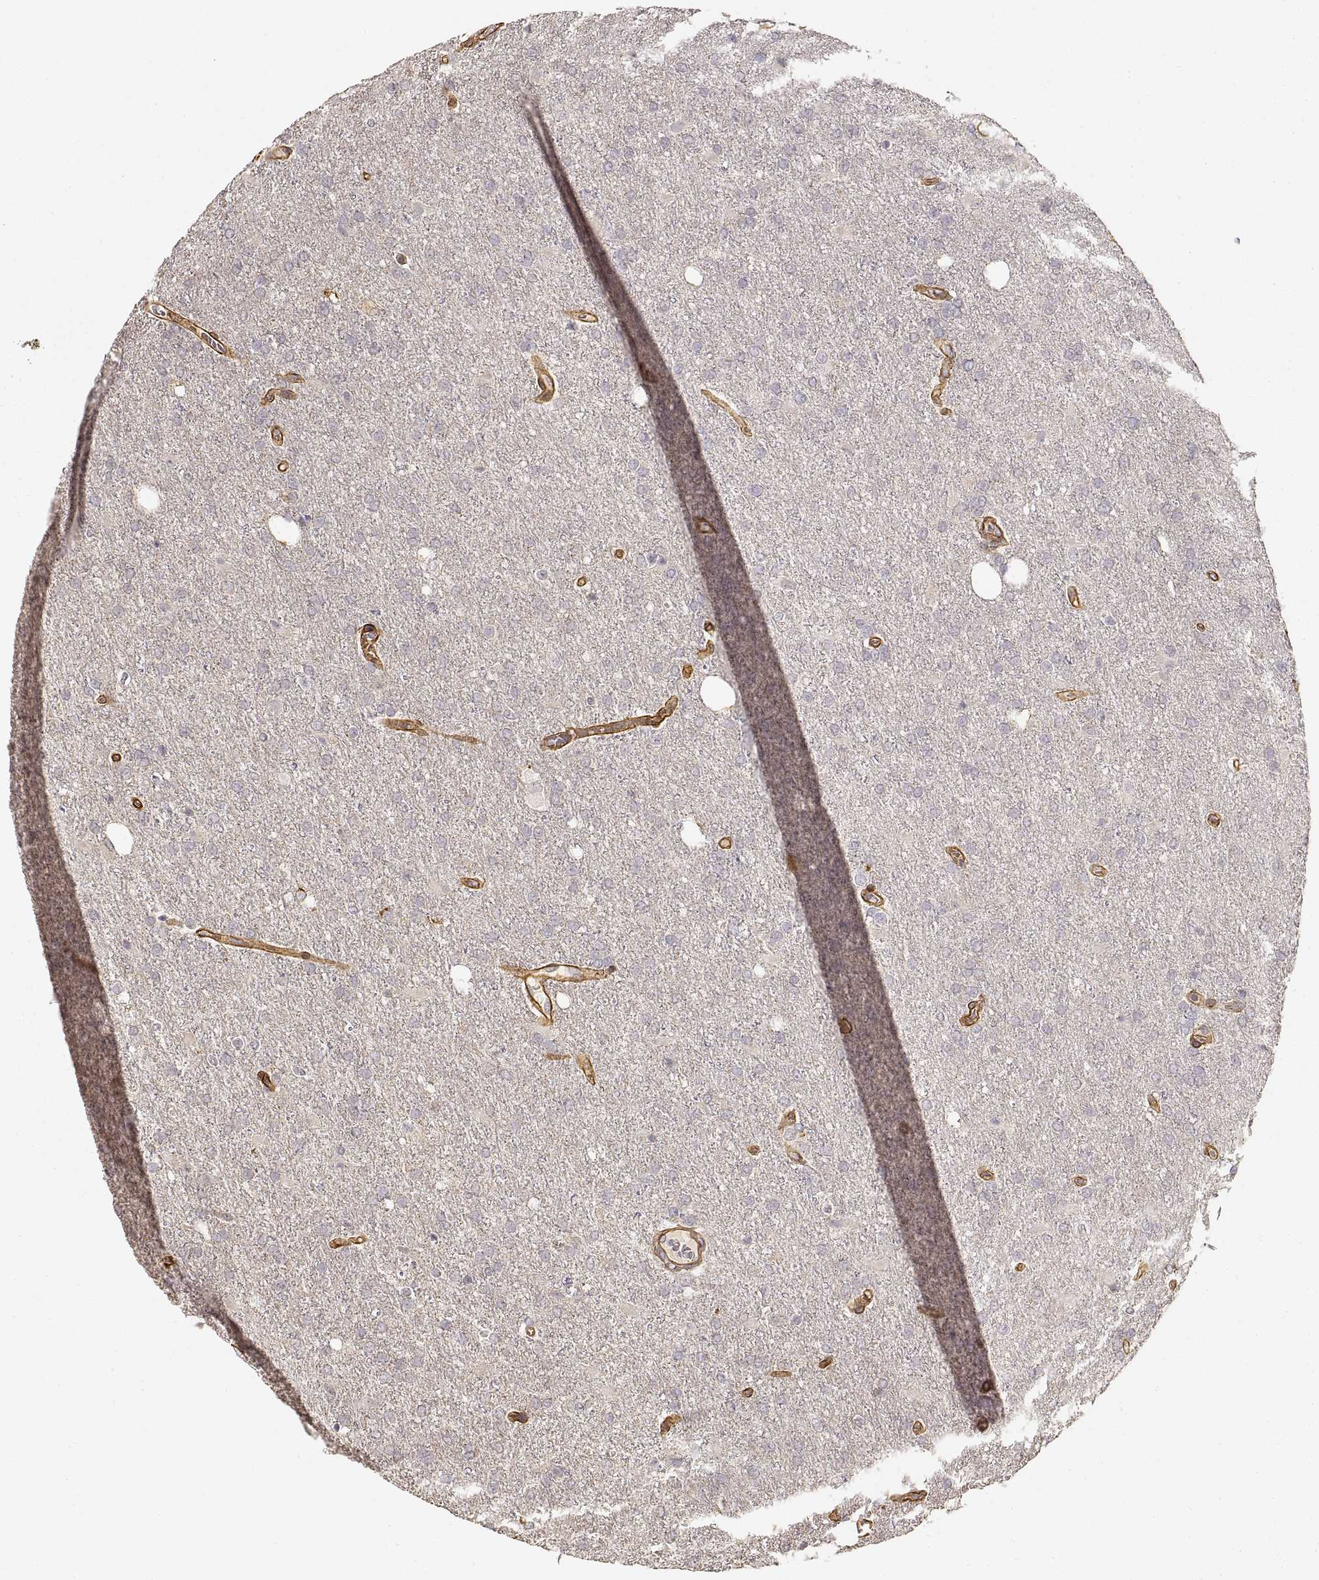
{"staining": {"intensity": "negative", "quantity": "none", "location": "none"}, "tissue": "glioma", "cell_type": "Tumor cells", "image_type": "cancer", "snomed": [{"axis": "morphology", "description": "Glioma, malignant, High grade"}, {"axis": "topography", "description": "Cerebral cortex"}], "caption": "Glioma was stained to show a protein in brown. There is no significant expression in tumor cells. The staining is performed using DAB brown chromogen with nuclei counter-stained in using hematoxylin.", "gene": "LAMA4", "patient": {"sex": "male", "age": 70}}